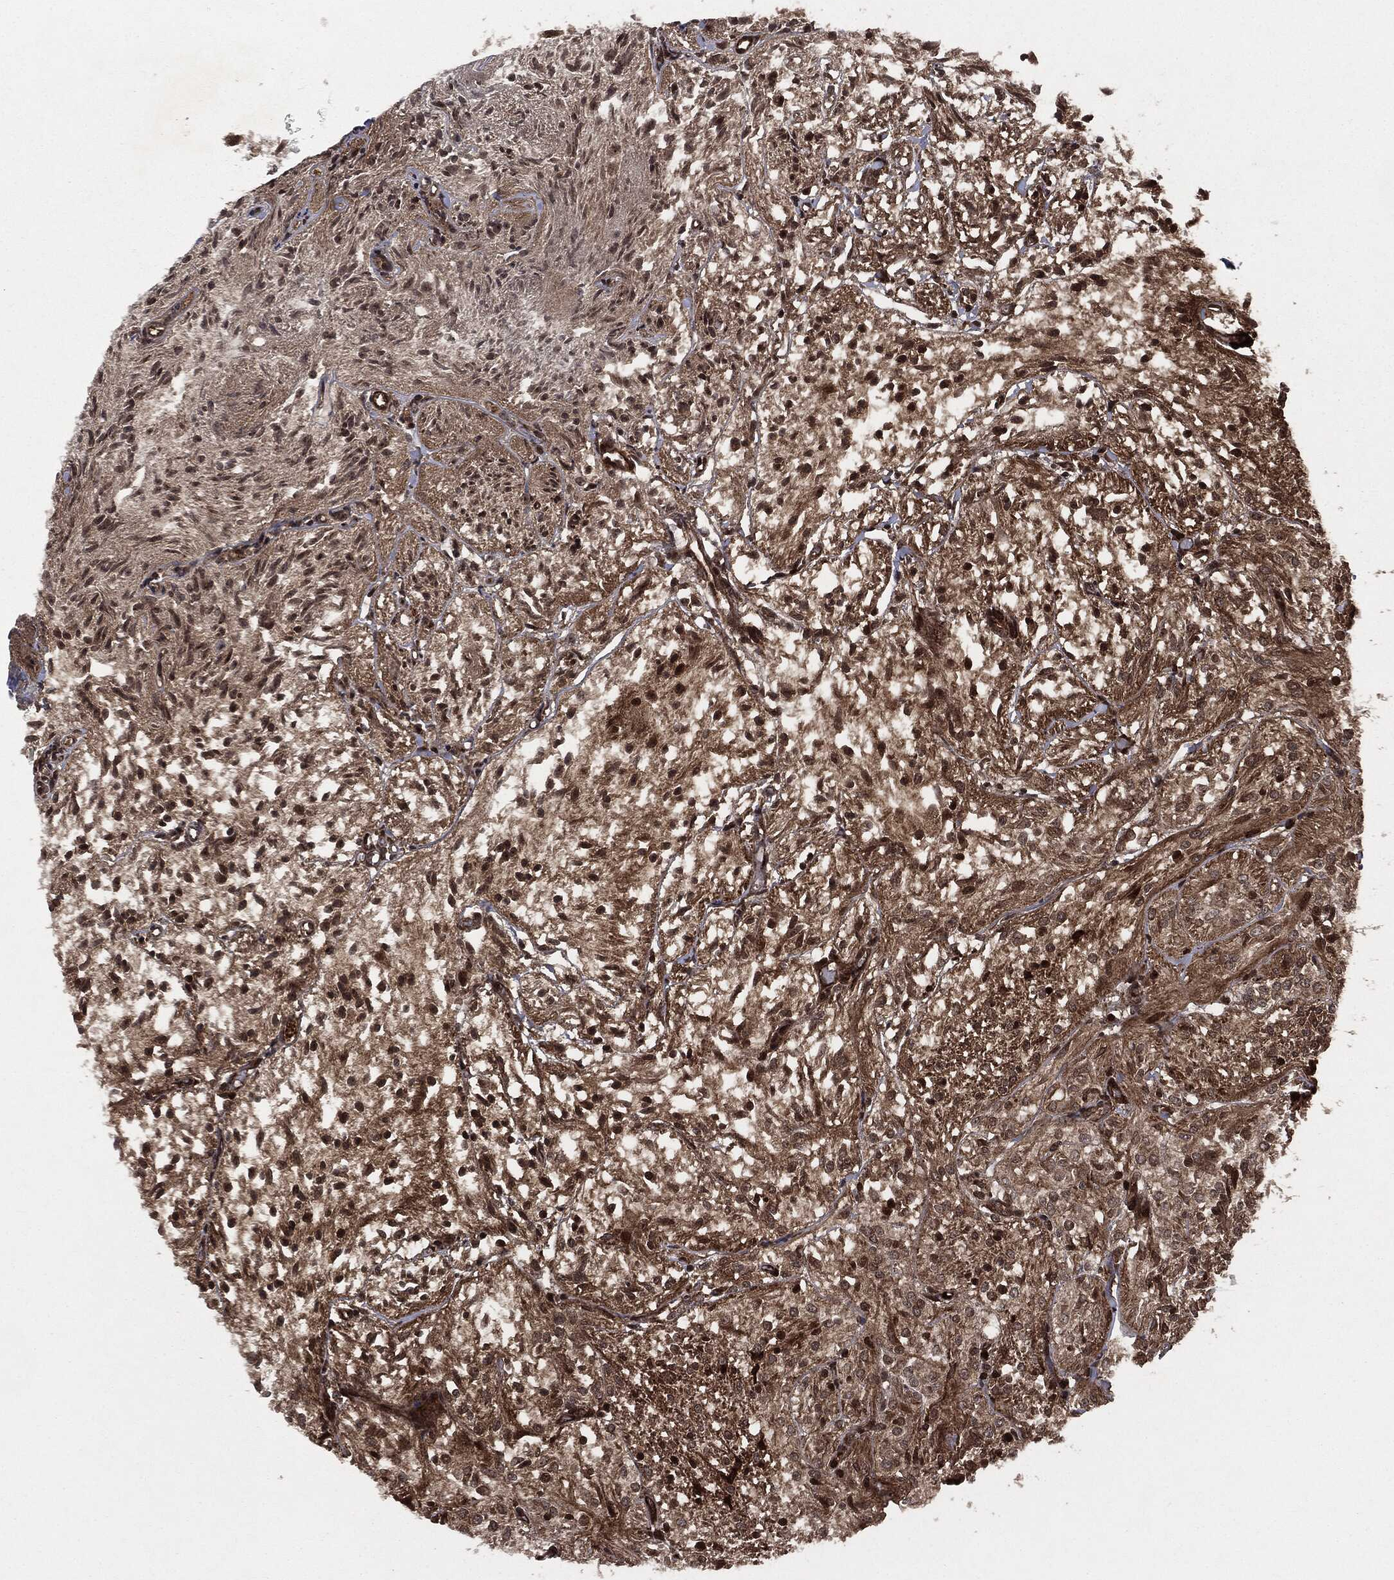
{"staining": {"intensity": "strong", "quantity": "25%-75%", "location": "cytoplasmic/membranous,nuclear"}, "tissue": "glioma", "cell_type": "Tumor cells", "image_type": "cancer", "snomed": [{"axis": "morphology", "description": "Glioma, malignant, Low grade"}, {"axis": "topography", "description": "Brain"}], "caption": "Strong cytoplasmic/membranous and nuclear staining for a protein is identified in approximately 25%-75% of tumor cells of malignant low-grade glioma using immunohistochemistry (IHC).", "gene": "CARD6", "patient": {"sex": "male", "age": 3}}